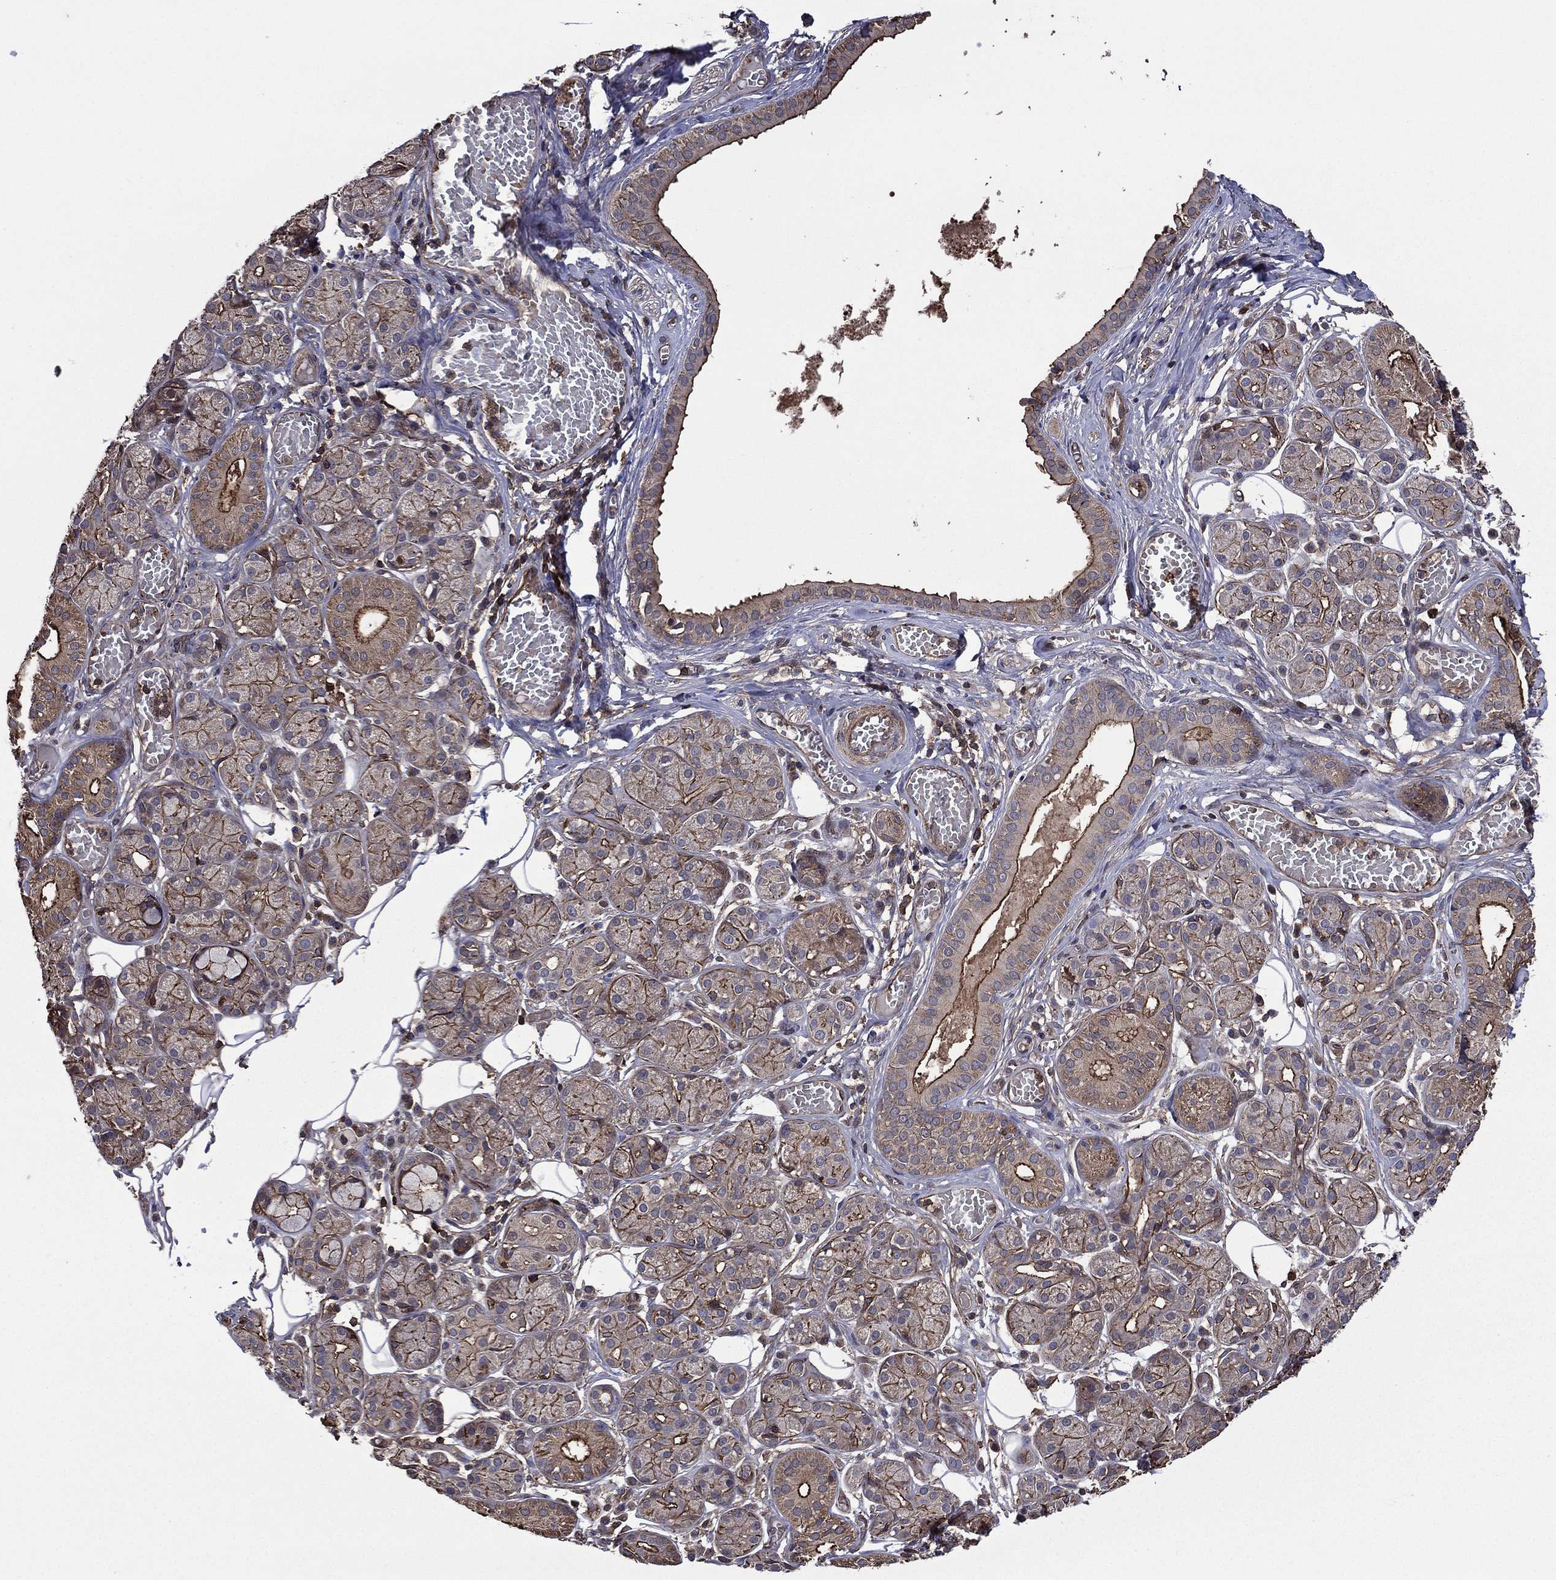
{"staining": {"intensity": "strong", "quantity": "25%-75%", "location": "cytoplasmic/membranous"}, "tissue": "salivary gland", "cell_type": "Glandular cells", "image_type": "normal", "snomed": [{"axis": "morphology", "description": "Normal tissue, NOS"}, {"axis": "topography", "description": "Salivary gland"}, {"axis": "topography", "description": "Peripheral nerve tissue"}], "caption": "The image reveals a brown stain indicating the presence of a protein in the cytoplasmic/membranous of glandular cells in salivary gland. (IHC, brightfield microscopy, high magnification).", "gene": "PLPP3", "patient": {"sex": "male", "age": 71}}